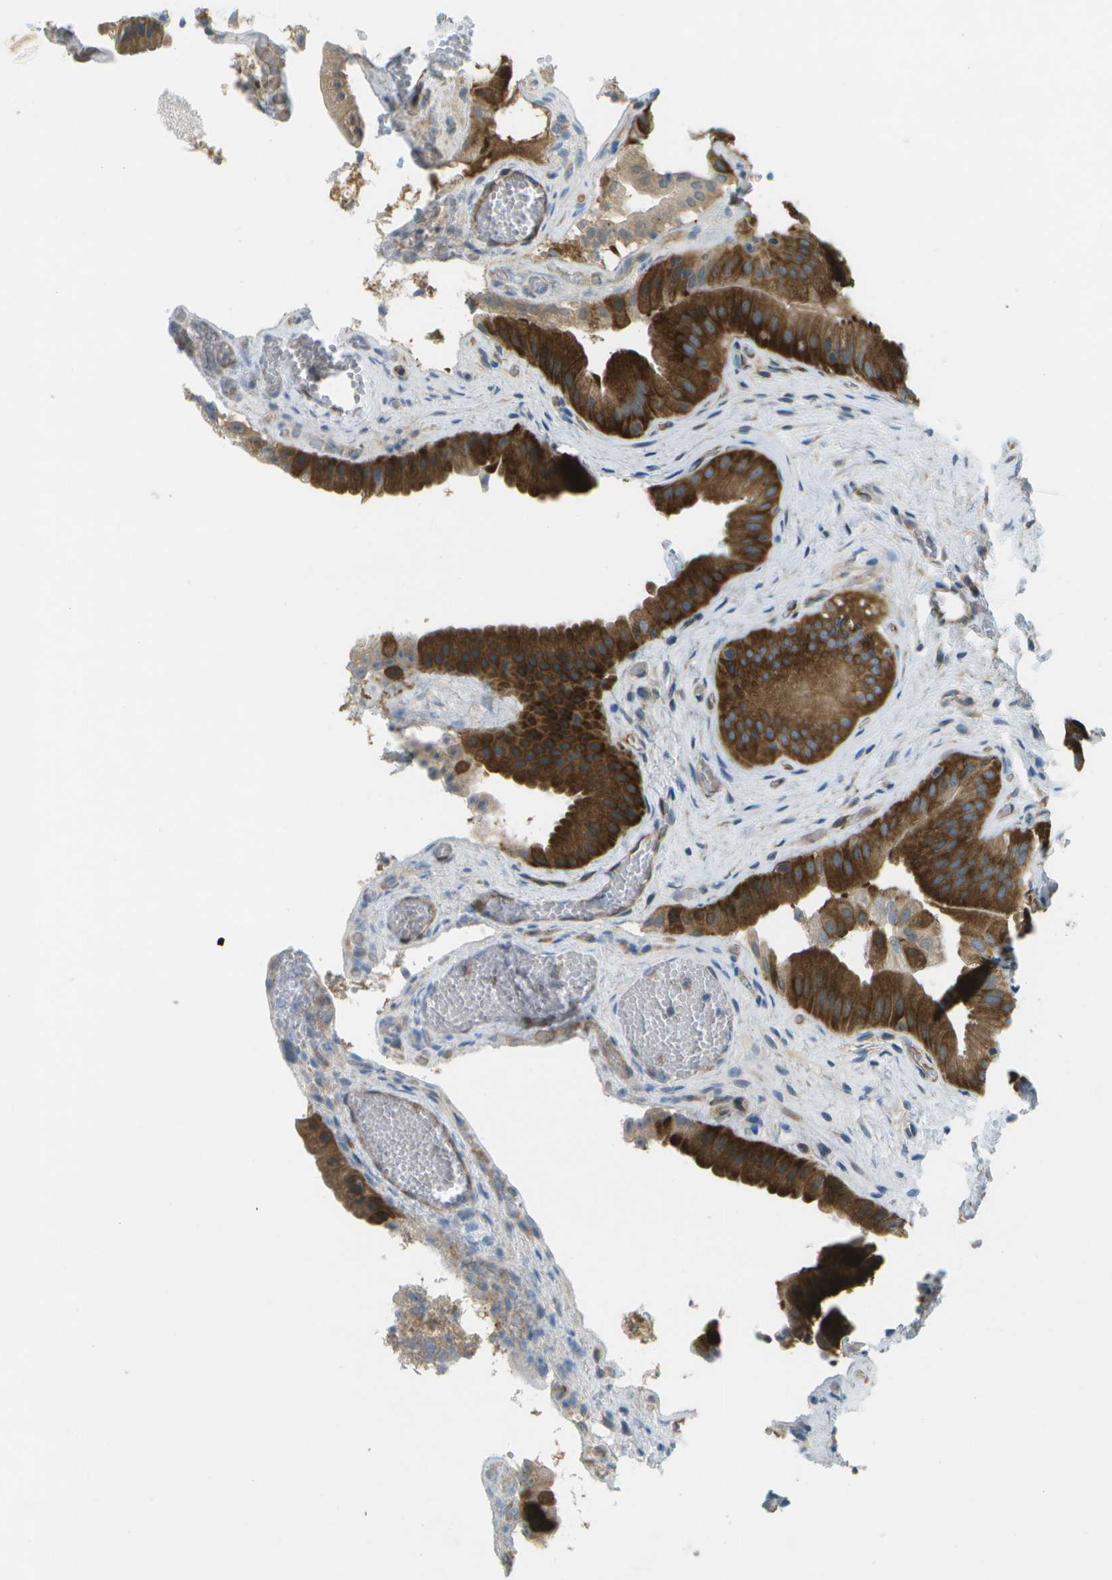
{"staining": {"intensity": "strong", "quantity": ">75%", "location": "cytoplasmic/membranous"}, "tissue": "gallbladder", "cell_type": "Glandular cells", "image_type": "normal", "snomed": [{"axis": "morphology", "description": "Normal tissue, NOS"}, {"axis": "topography", "description": "Gallbladder"}], "caption": "Immunohistochemistry (IHC) staining of benign gallbladder, which exhibits high levels of strong cytoplasmic/membranous expression in approximately >75% of glandular cells indicating strong cytoplasmic/membranous protein expression. The staining was performed using DAB (3,3'-diaminobenzidine) (brown) for protein detection and nuclei were counterstained in hematoxylin (blue).", "gene": "WNK2", "patient": {"sex": "male", "age": 49}}